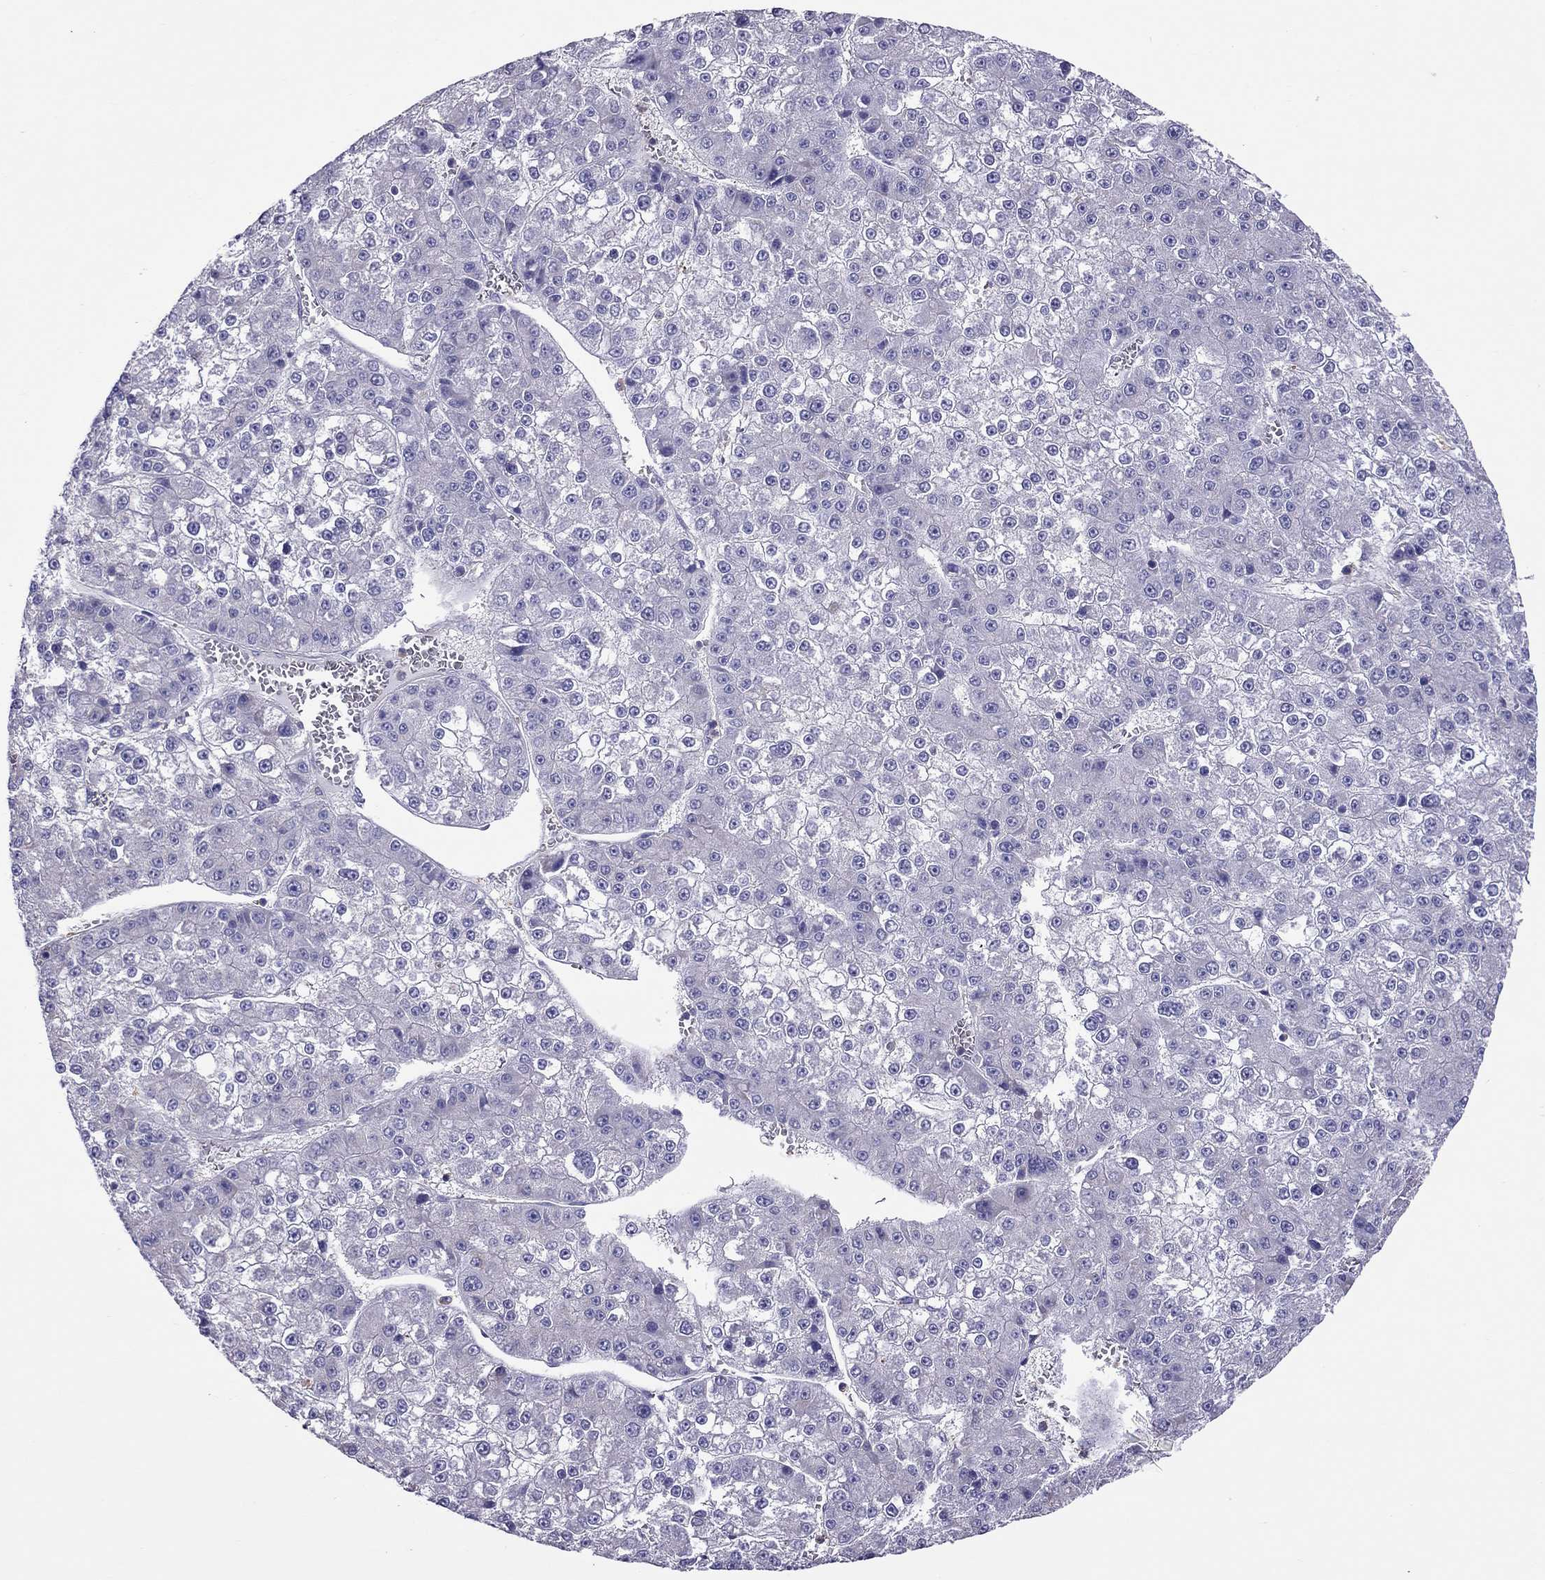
{"staining": {"intensity": "negative", "quantity": "none", "location": "none"}, "tissue": "liver cancer", "cell_type": "Tumor cells", "image_type": "cancer", "snomed": [{"axis": "morphology", "description": "Carcinoma, Hepatocellular, NOS"}, {"axis": "topography", "description": "Liver"}], "caption": "Immunohistochemistry (IHC) histopathology image of neoplastic tissue: liver cancer stained with DAB (3,3'-diaminobenzidine) demonstrates no significant protein expression in tumor cells.", "gene": "TEX22", "patient": {"sex": "female", "age": 73}}